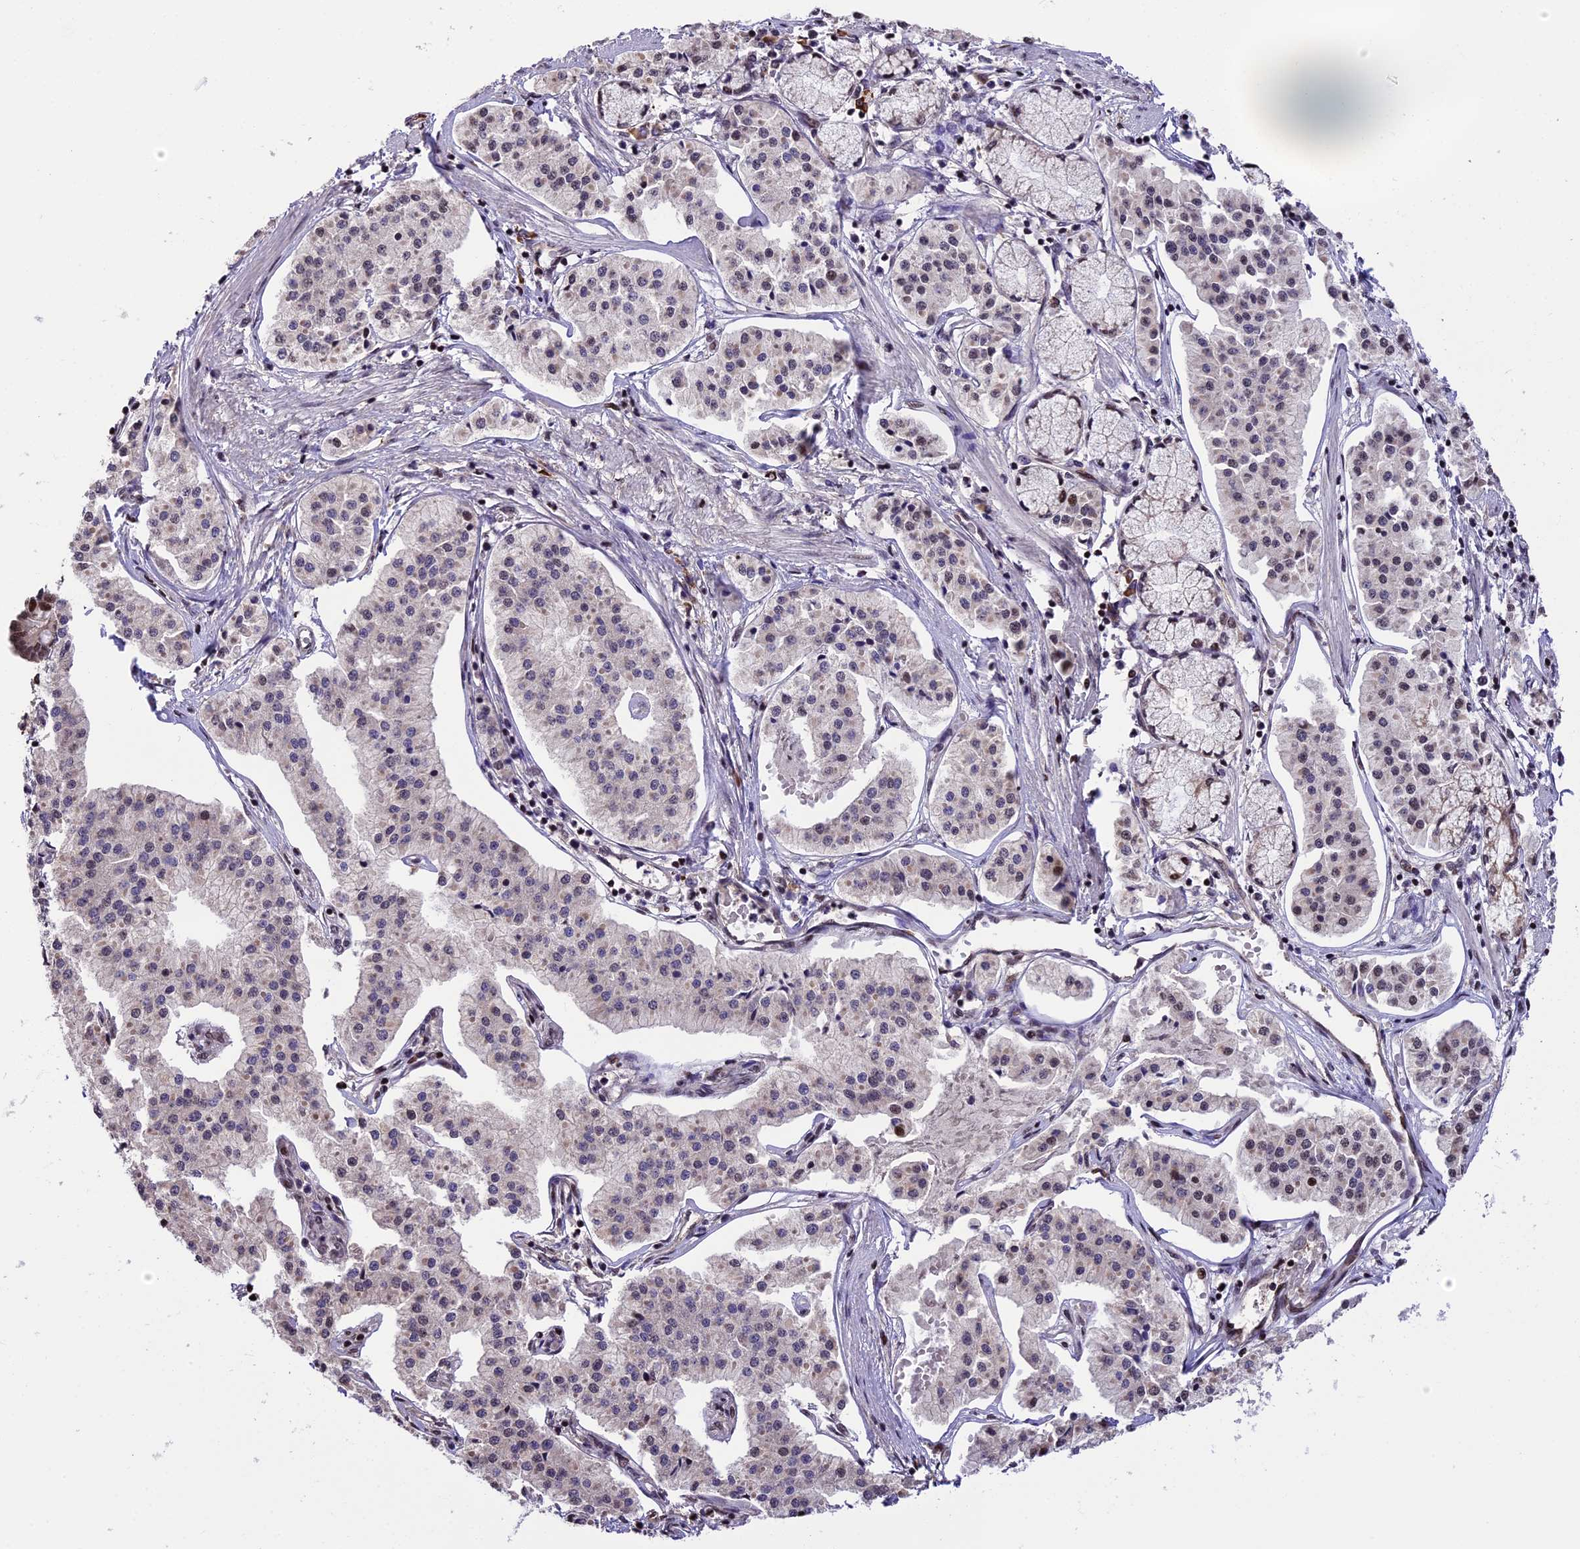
{"staining": {"intensity": "weak", "quantity": "25%-75%", "location": "nuclear"}, "tissue": "pancreatic cancer", "cell_type": "Tumor cells", "image_type": "cancer", "snomed": [{"axis": "morphology", "description": "Adenocarcinoma, NOS"}, {"axis": "topography", "description": "Pancreas"}], "caption": "The photomicrograph demonstrates staining of adenocarcinoma (pancreatic), revealing weak nuclear protein positivity (brown color) within tumor cells.", "gene": "POLR3E", "patient": {"sex": "female", "age": 50}}